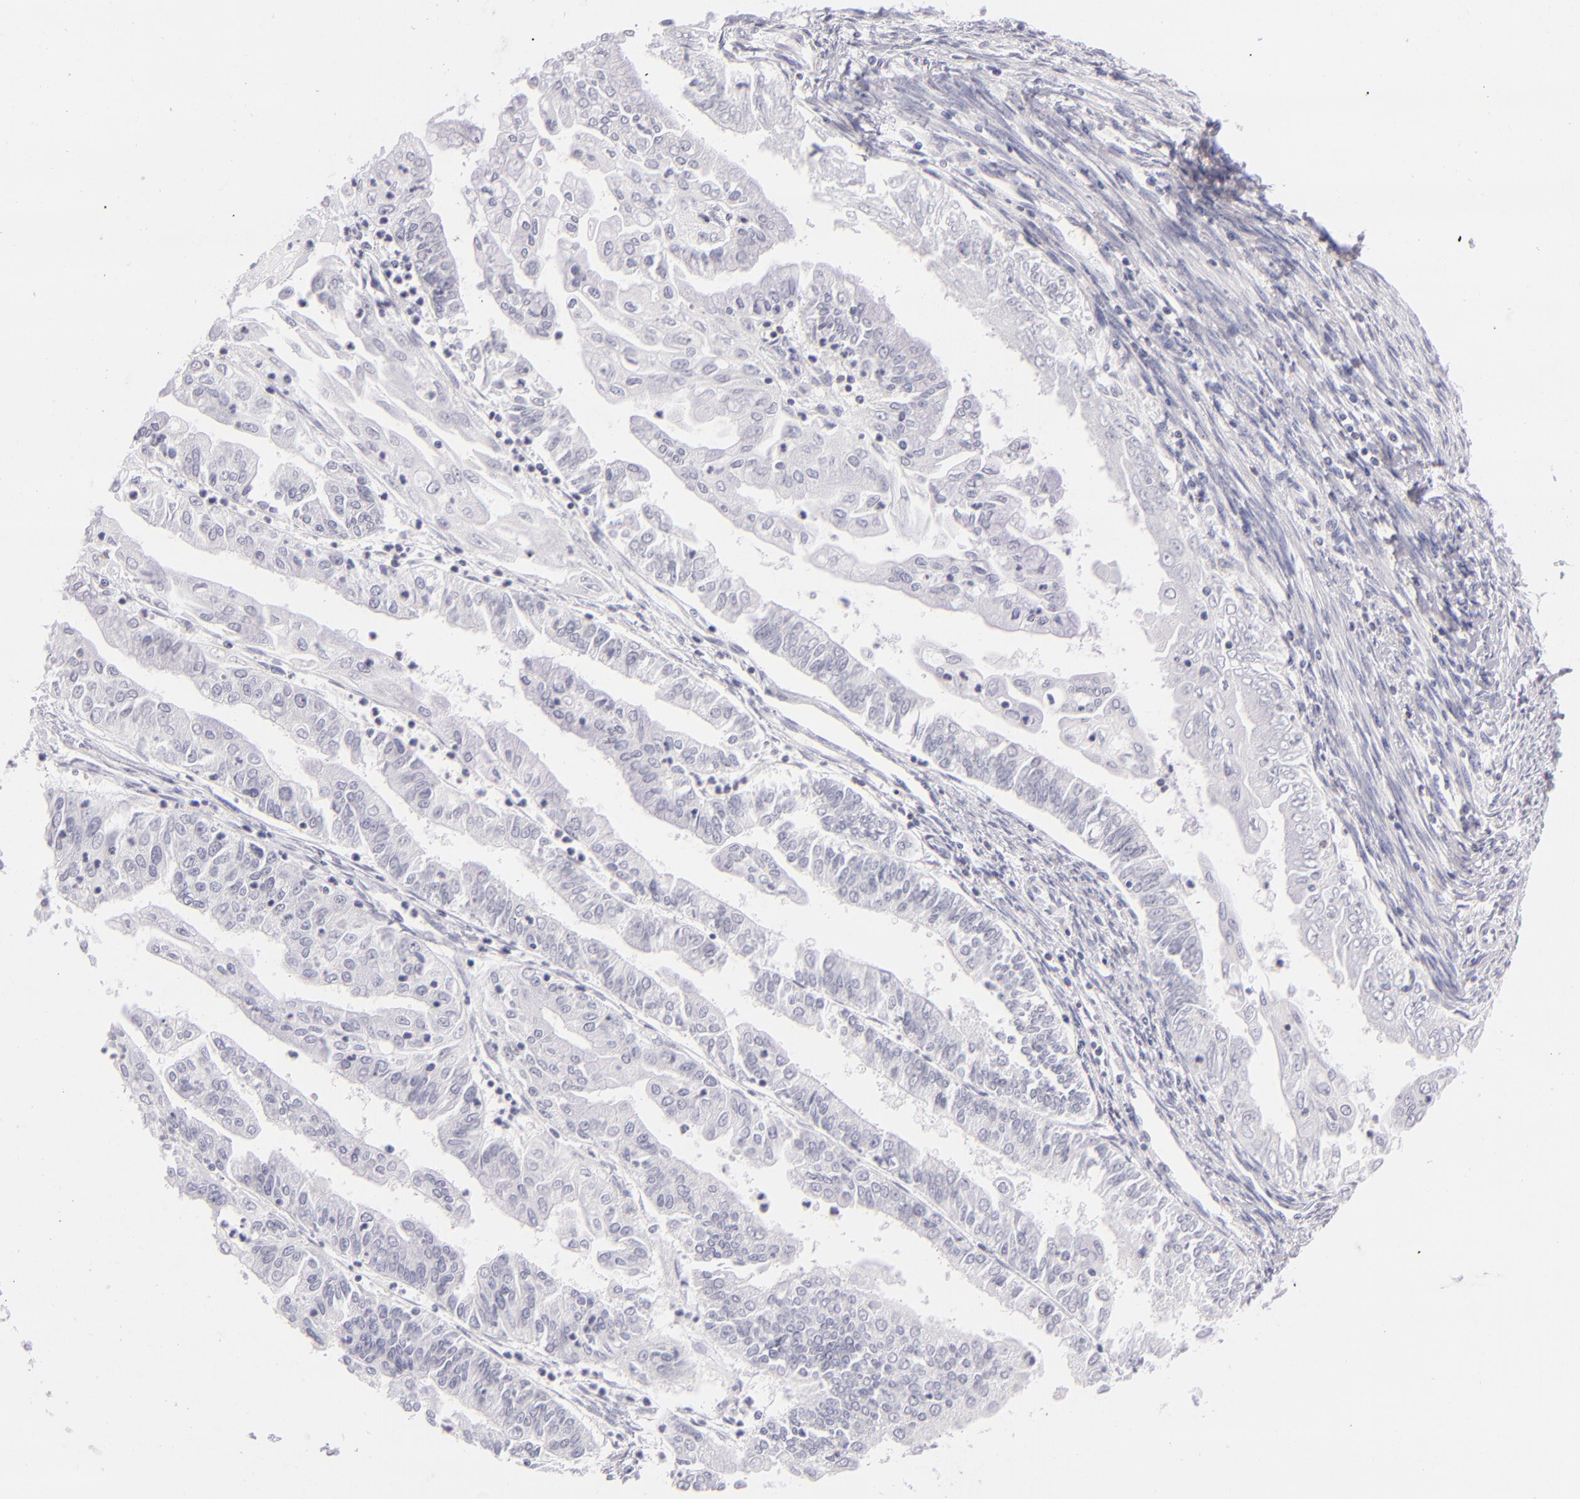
{"staining": {"intensity": "negative", "quantity": "none", "location": "none"}, "tissue": "endometrial cancer", "cell_type": "Tumor cells", "image_type": "cancer", "snomed": [{"axis": "morphology", "description": "Adenocarcinoma, NOS"}, {"axis": "topography", "description": "Endometrium"}], "caption": "This image is of endometrial adenocarcinoma stained with immunohistochemistry (IHC) to label a protein in brown with the nuclei are counter-stained blue. There is no positivity in tumor cells. (Stains: DAB (3,3'-diaminobenzidine) immunohistochemistry (IHC) with hematoxylin counter stain, Microscopy: brightfield microscopy at high magnification).", "gene": "CD48", "patient": {"sex": "female", "age": 75}}